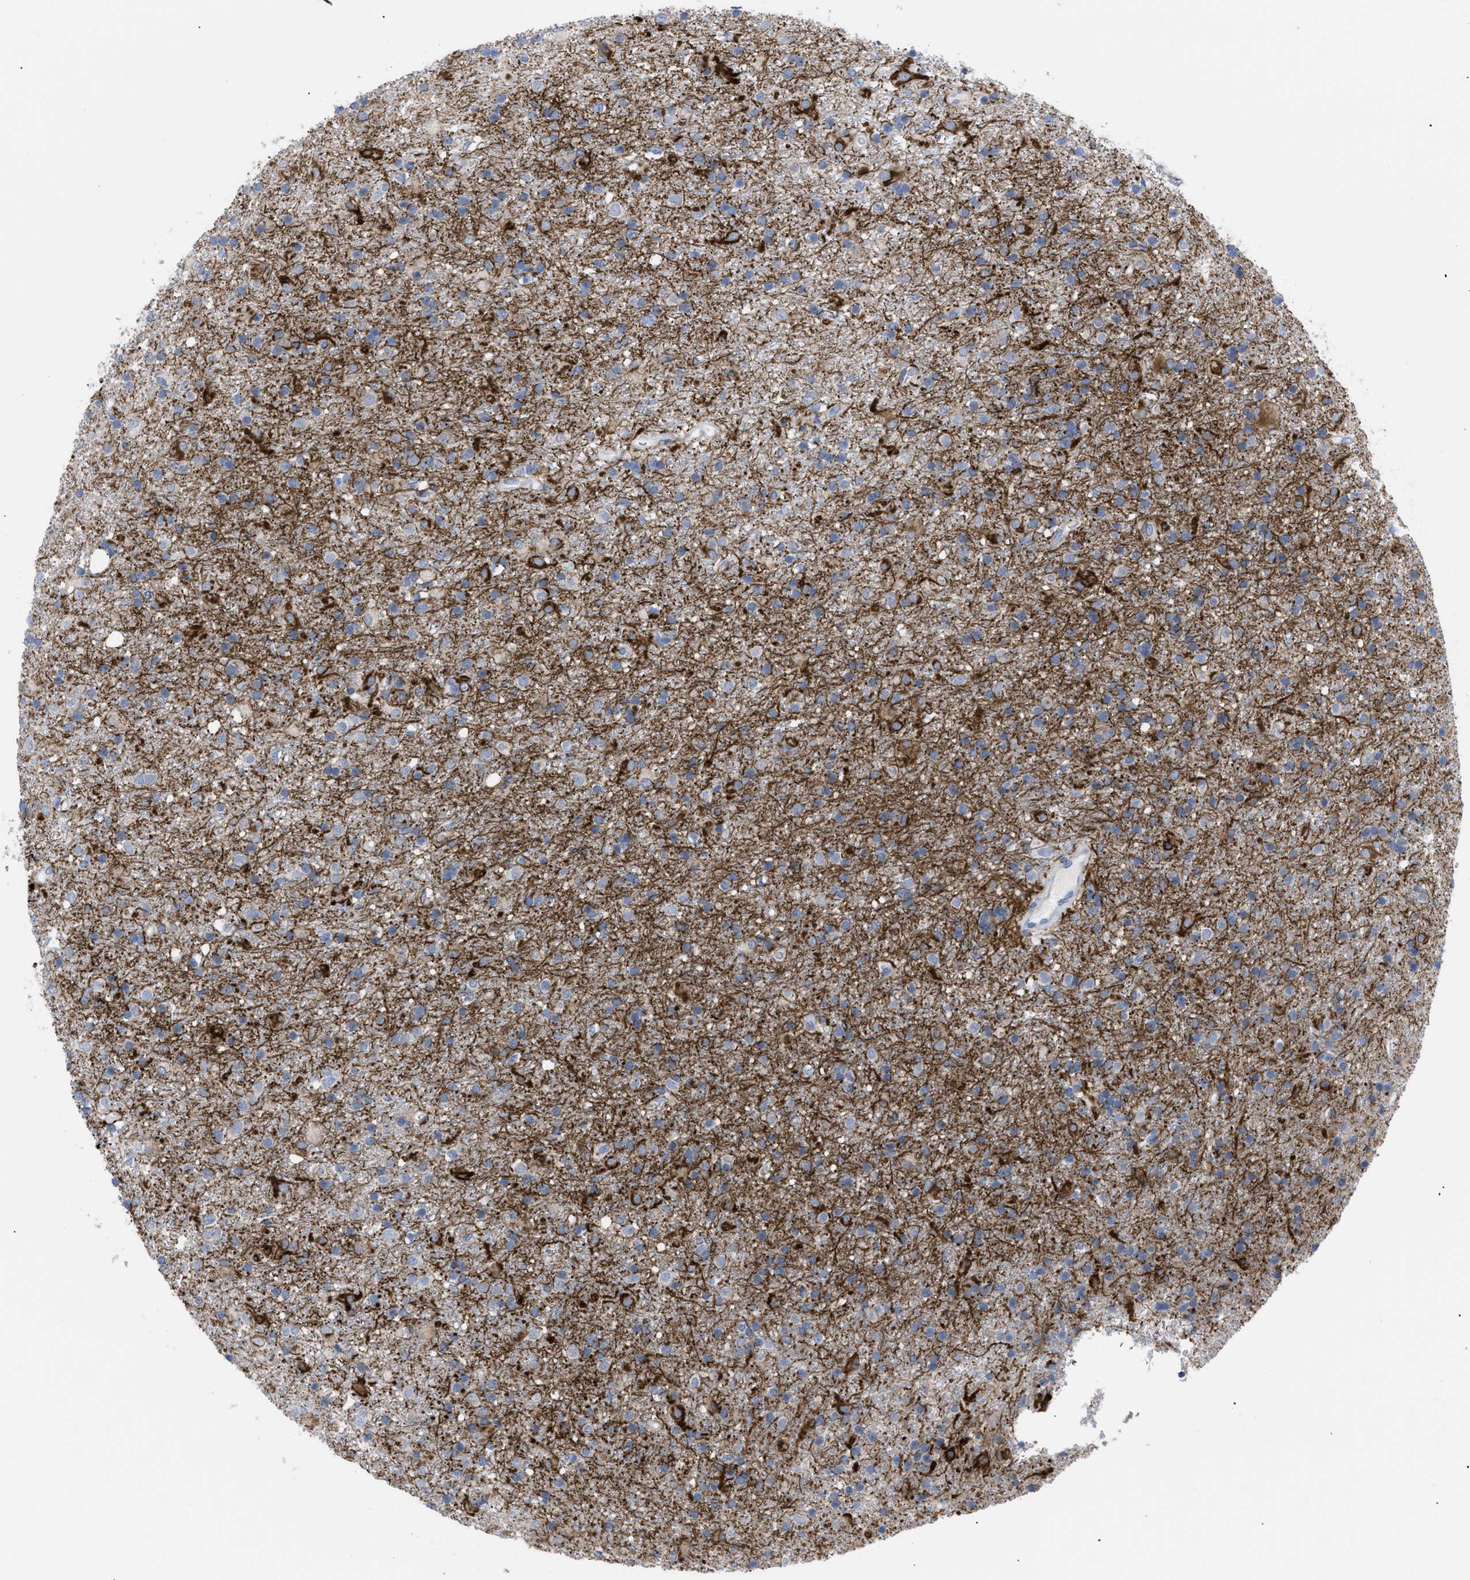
{"staining": {"intensity": "strong", "quantity": "25%-75%", "location": "cytoplasmic/membranous"}, "tissue": "glioma", "cell_type": "Tumor cells", "image_type": "cancer", "snomed": [{"axis": "morphology", "description": "Glioma, malignant, Low grade"}, {"axis": "topography", "description": "Brain"}], "caption": "An immunohistochemistry micrograph of neoplastic tissue is shown. Protein staining in brown highlights strong cytoplasmic/membranous positivity in glioma within tumor cells. (Brightfield microscopy of DAB IHC at high magnification).", "gene": "CAV3", "patient": {"sex": "male", "age": 65}}